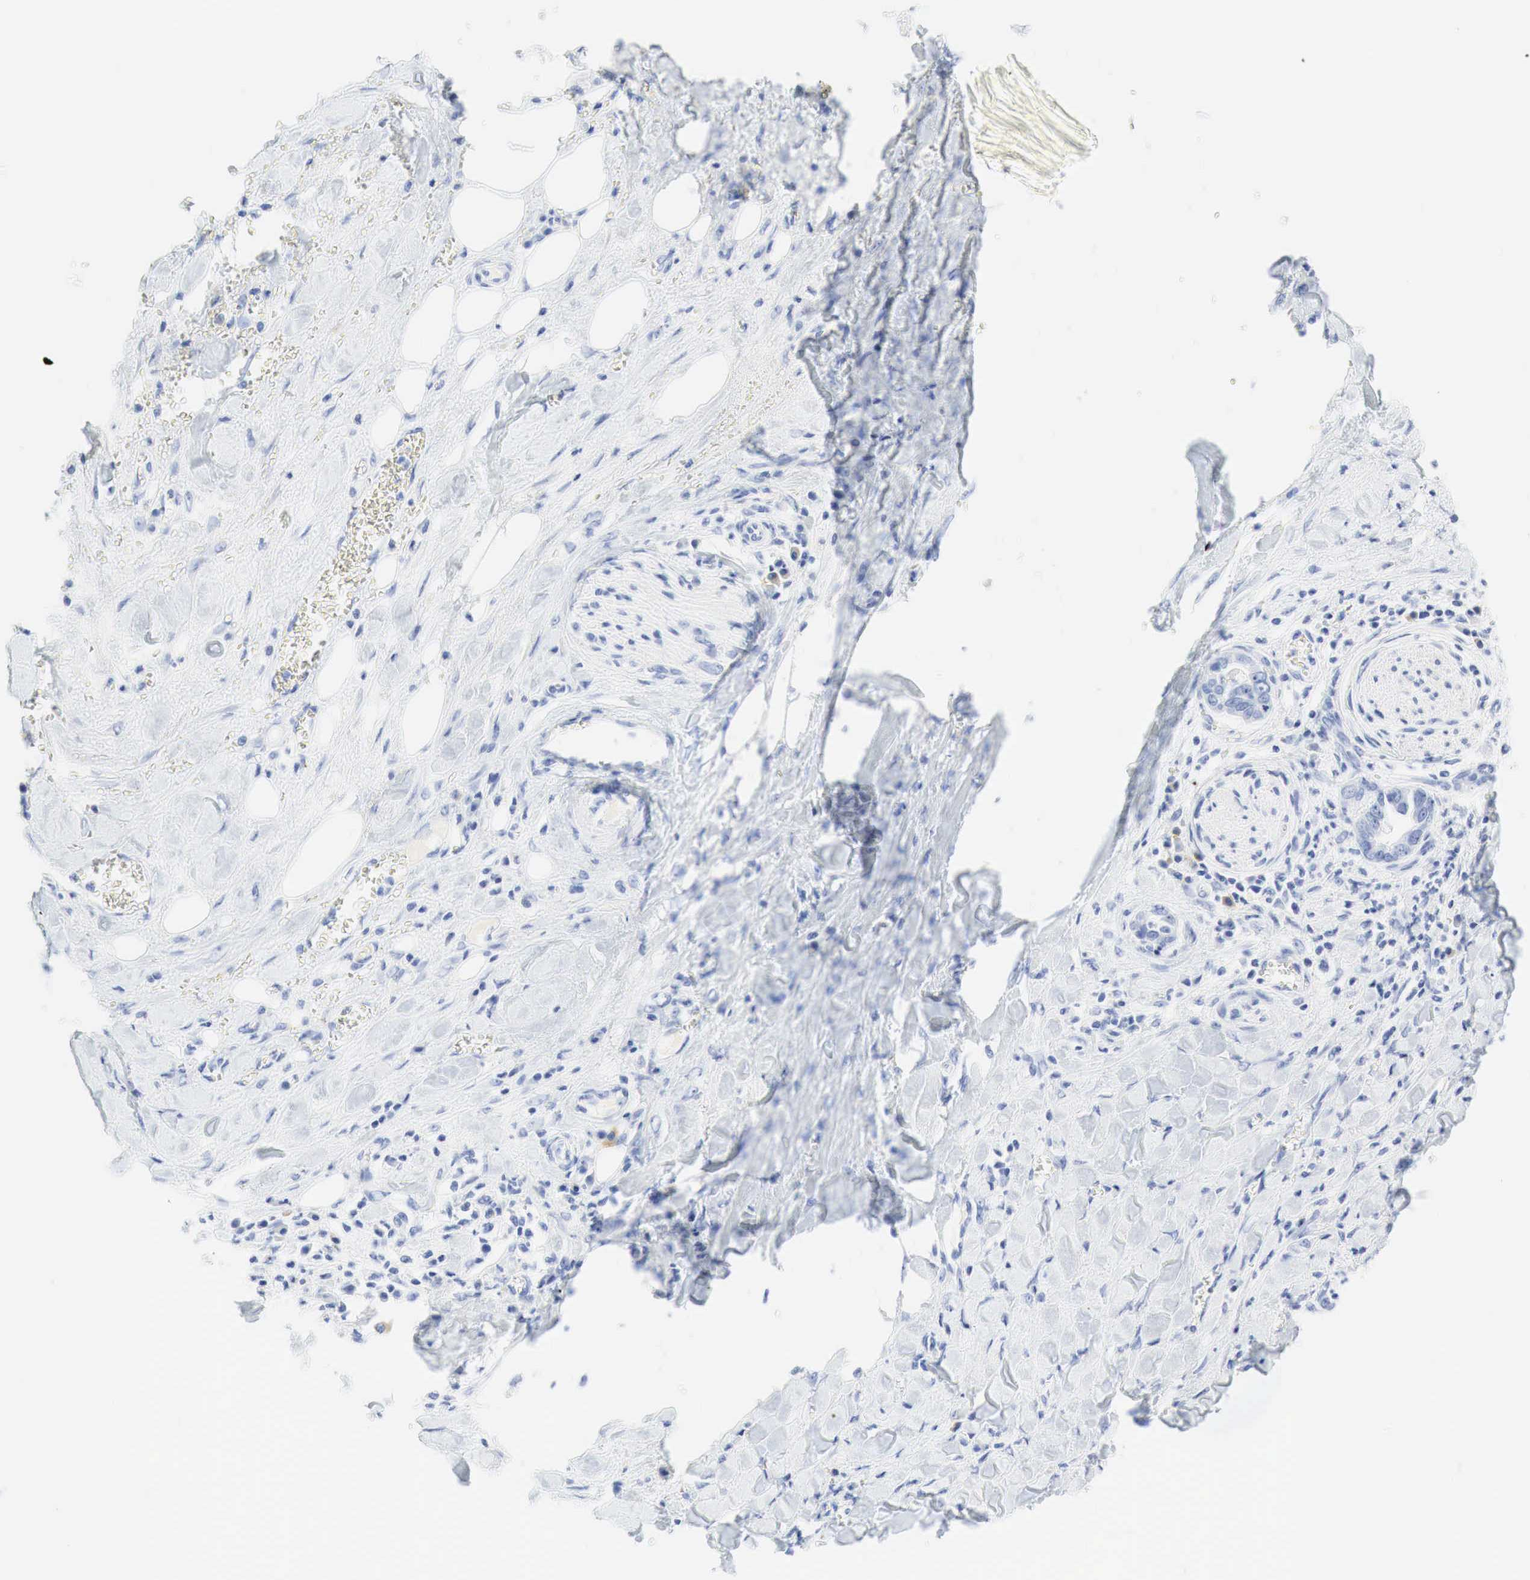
{"staining": {"intensity": "negative", "quantity": "none", "location": "none"}, "tissue": "pancreatic cancer", "cell_type": "Tumor cells", "image_type": "cancer", "snomed": [{"axis": "morphology", "description": "Adenocarcinoma, NOS"}, {"axis": "topography", "description": "Pancreas"}], "caption": "Immunohistochemistry of human pancreatic adenocarcinoma demonstrates no staining in tumor cells.", "gene": "INHA", "patient": {"sex": "male", "age": 69}}